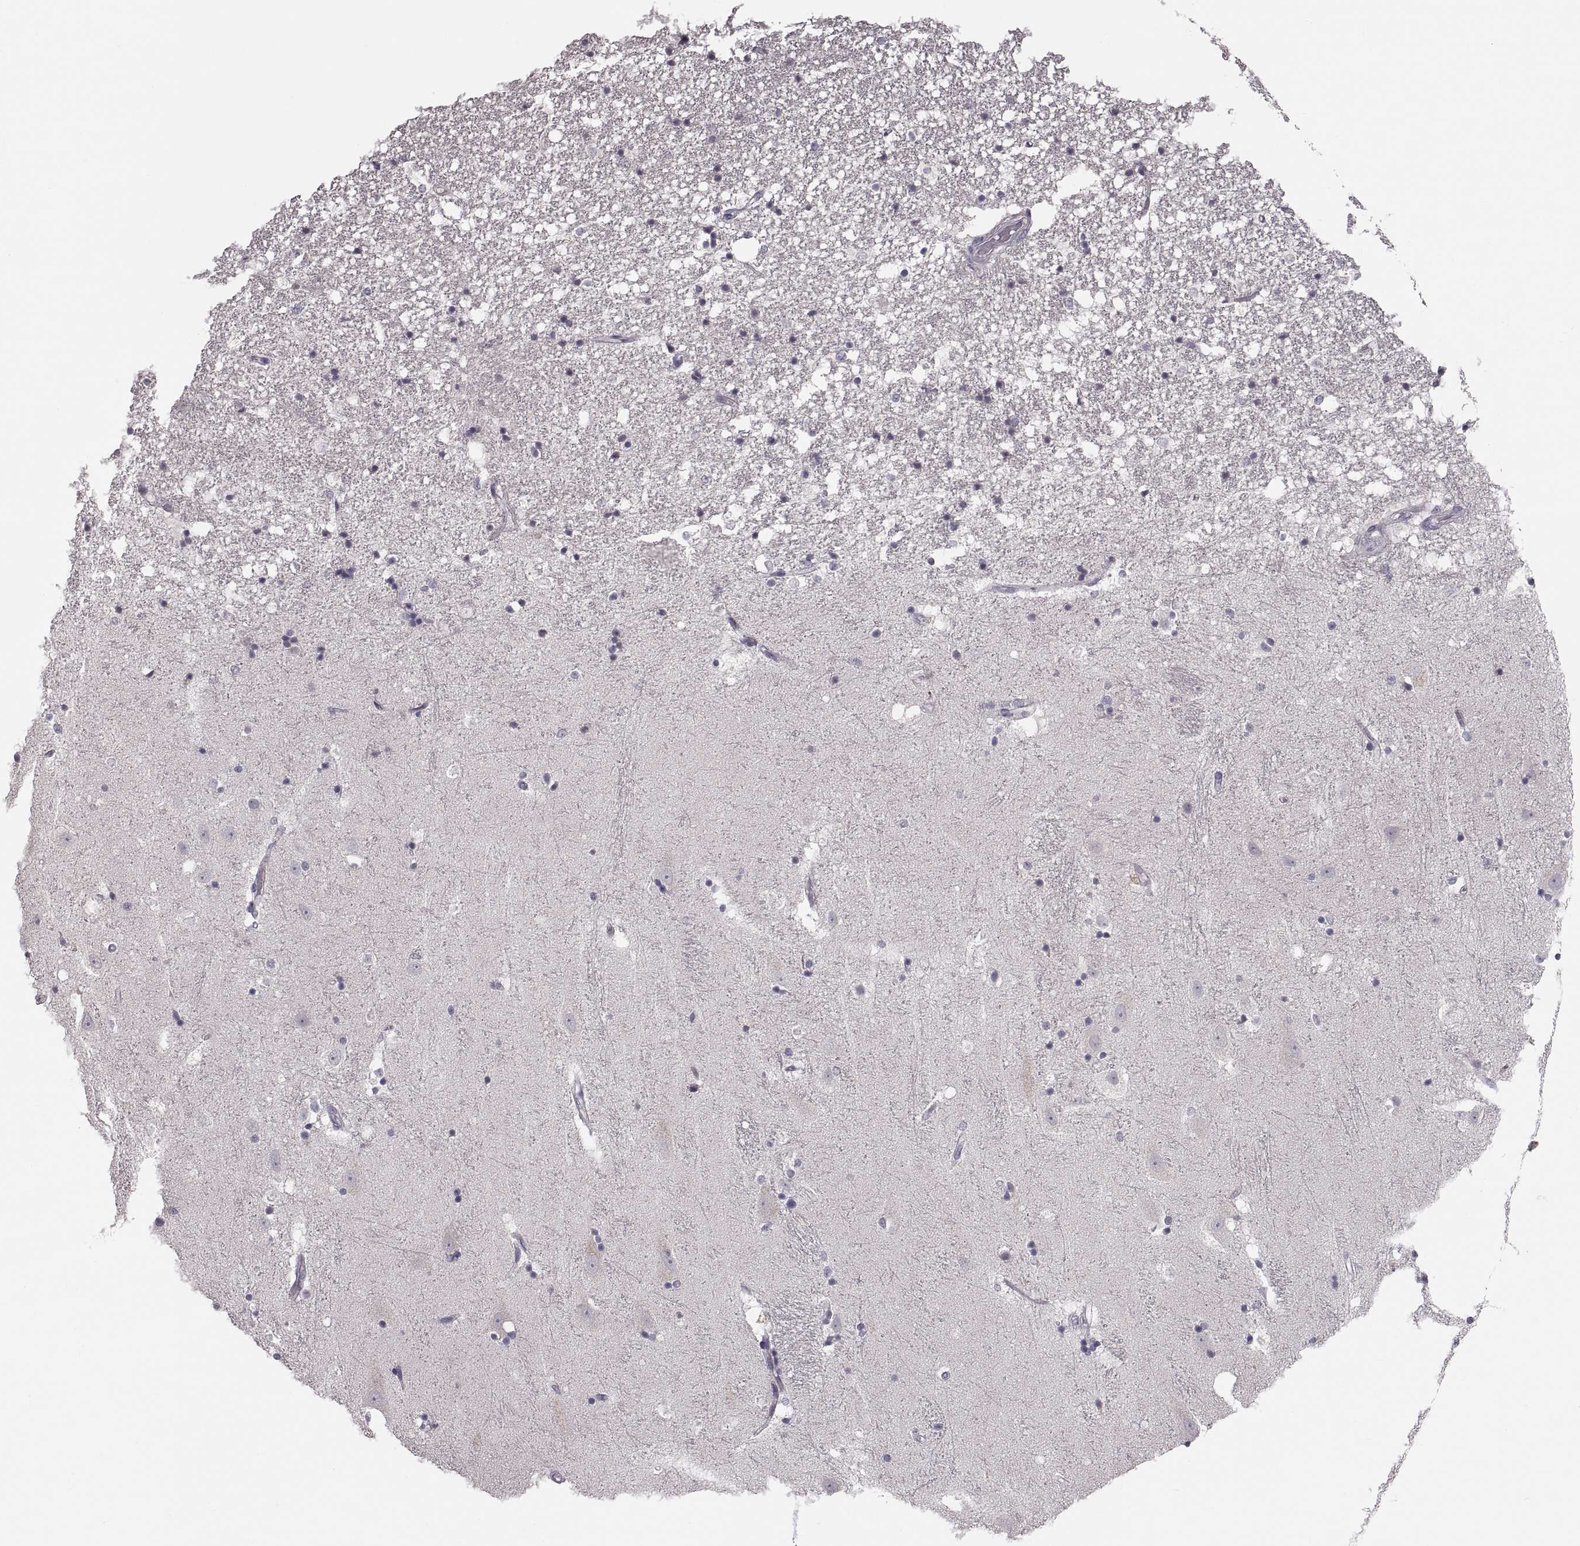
{"staining": {"intensity": "negative", "quantity": "none", "location": "none"}, "tissue": "hippocampus", "cell_type": "Glial cells", "image_type": "normal", "snomed": [{"axis": "morphology", "description": "Normal tissue, NOS"}, {"axis": "topography", "description": "Hippocampus"}], "caption": "Glial cells are negative for protein expression in benign human hippocampus. The staining was performed using DAB (3,3'-diaminobenzidine) to visualize the protein expression in brown, while the nuclei were stained in blue with hematoxylin (Magnification: 20x).", "gene": "PAX2", "patient": {"sex": "male", "age": 49}}